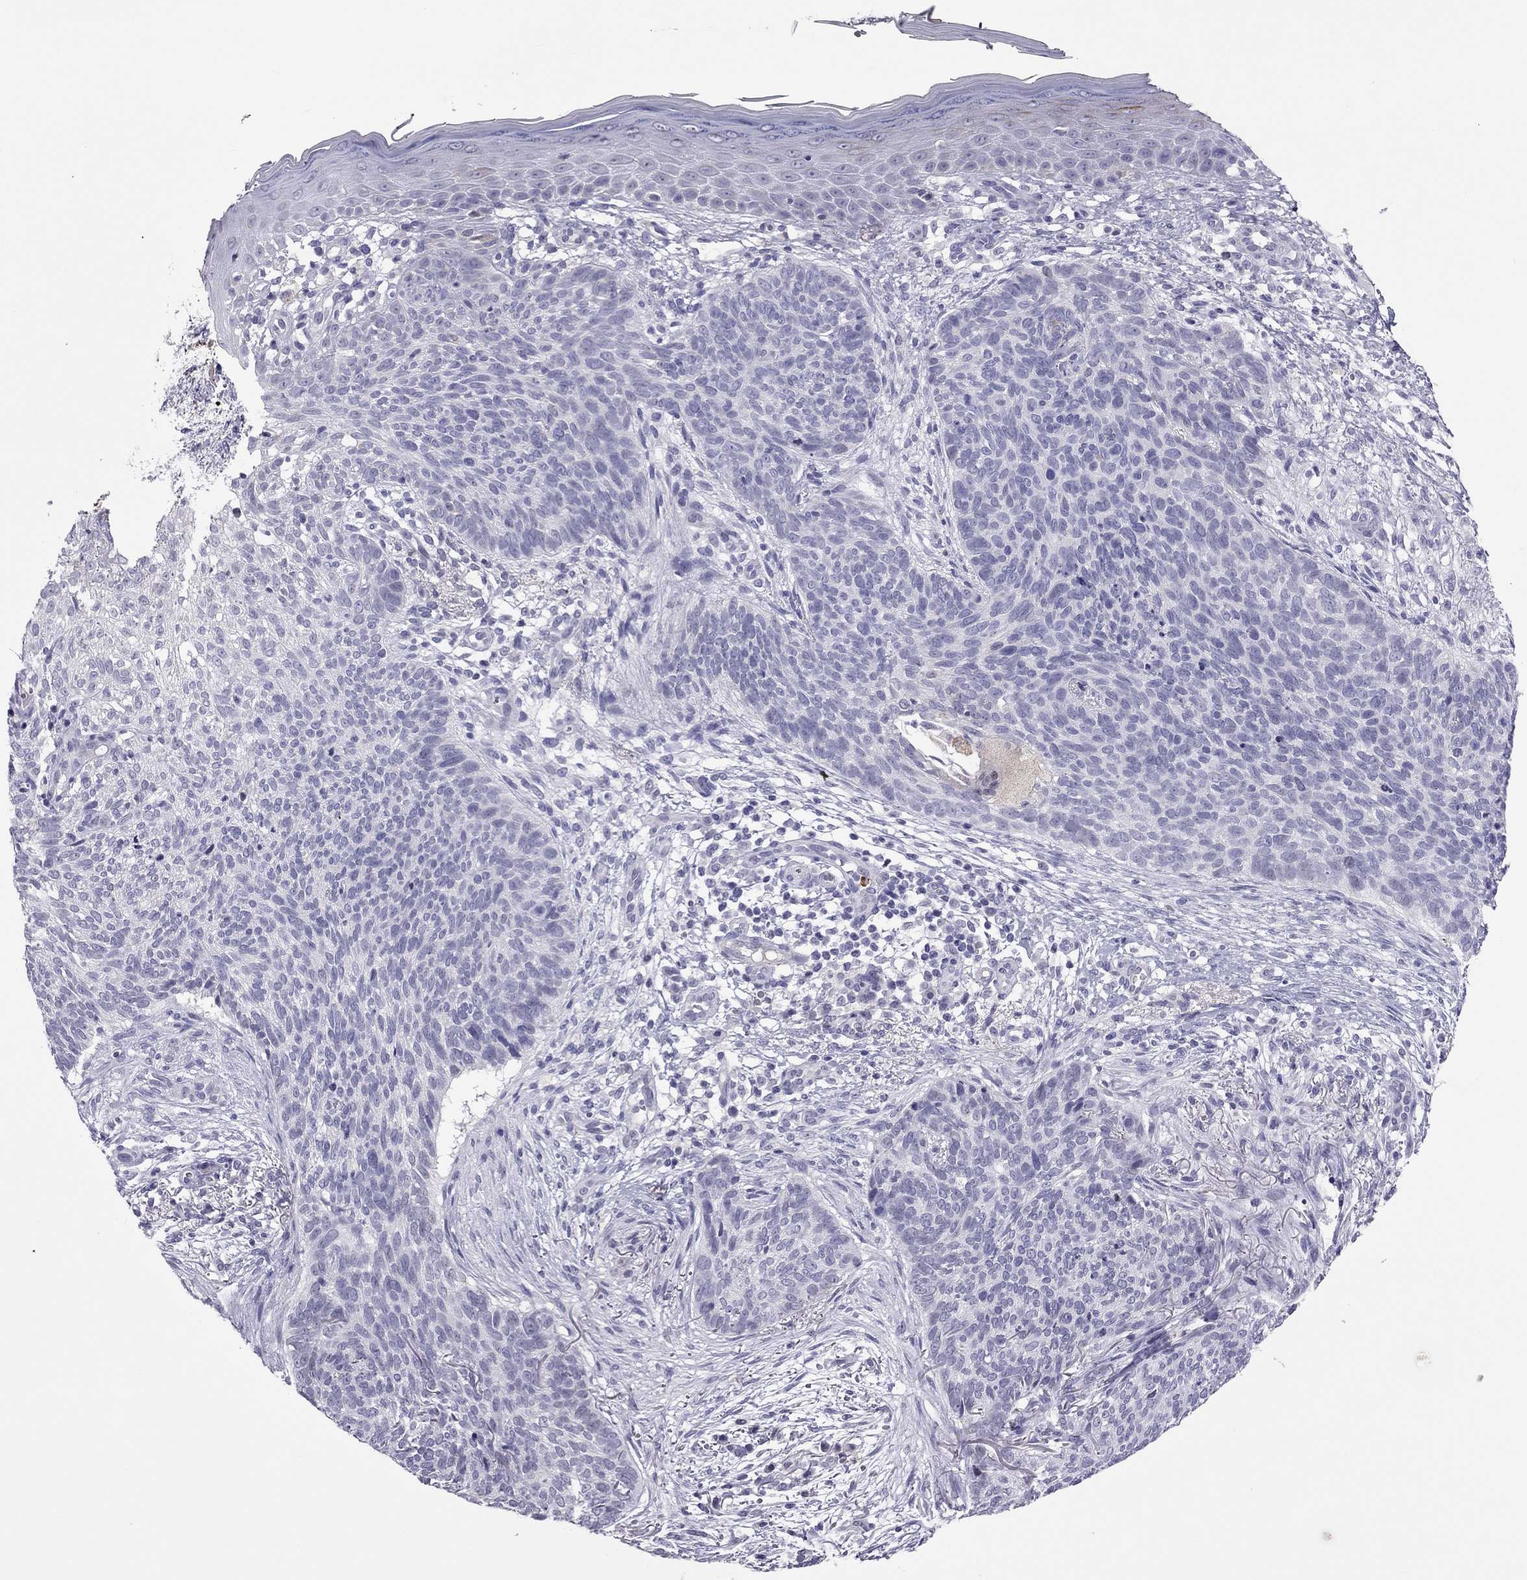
{"staining": {"intensity": "negative", "quantity": "none", "location": "none"}, "tissue": "skin cancer", "cell_type": "Tumor cells", "image_type": "cancer", "snomed": [{"axis": "morphology", "description": "Basal cell carcinoma"}, {"axis": "topography", "description": "Skin"}], "caption": "A high-resolution photomicrograph shows immunohistochemistry staining of basal cell carcinoma (skin), which reveals no significant positivity in tumor cells.", "gene": "CCL27", "patient": {"sex": "male", "age": 64}}